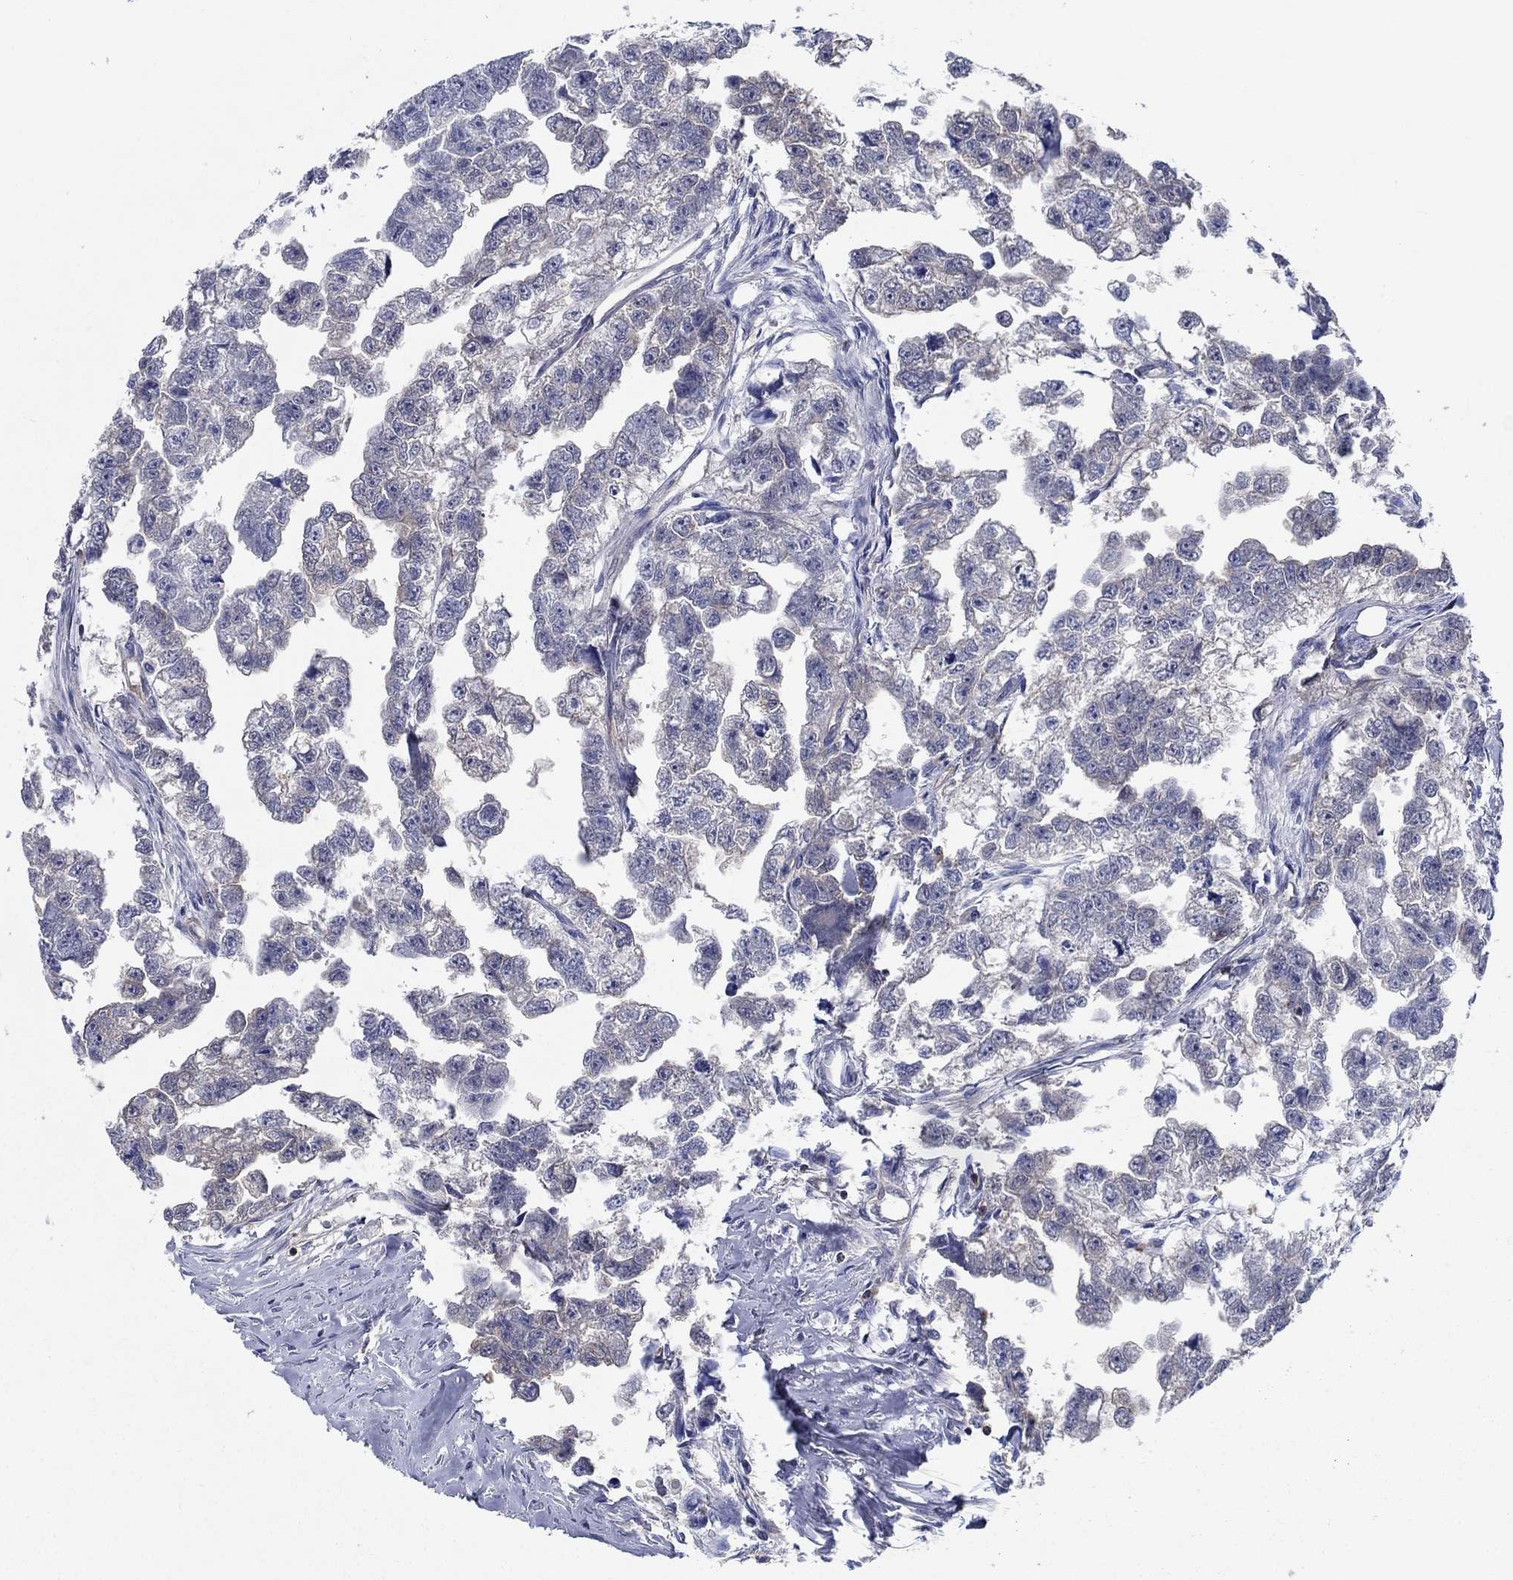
{"staining": {"intensity": "negative", "quantity": "none", "location": "none"}, "tissue": "testis cancer", "cell_type": "Tumor cells", "image_type": "cancer", "snomed": [{"axis": "morphology", "description": "Carcinoma, Embryonal, NOS"}, {"axis": "morphology", "description": "Teratoma, malignant, NOS"}, {"axis": "topography", "description": "Testis"}], "caption": "DAB (3,3'-diaminobenzidine) immunohistochemical staining of human testis cancer (embryonal carcinoma) shows no significant expression in tumor cells.", "gene": "AGFG2", "patient": {"sex": "male", "age": 44}}